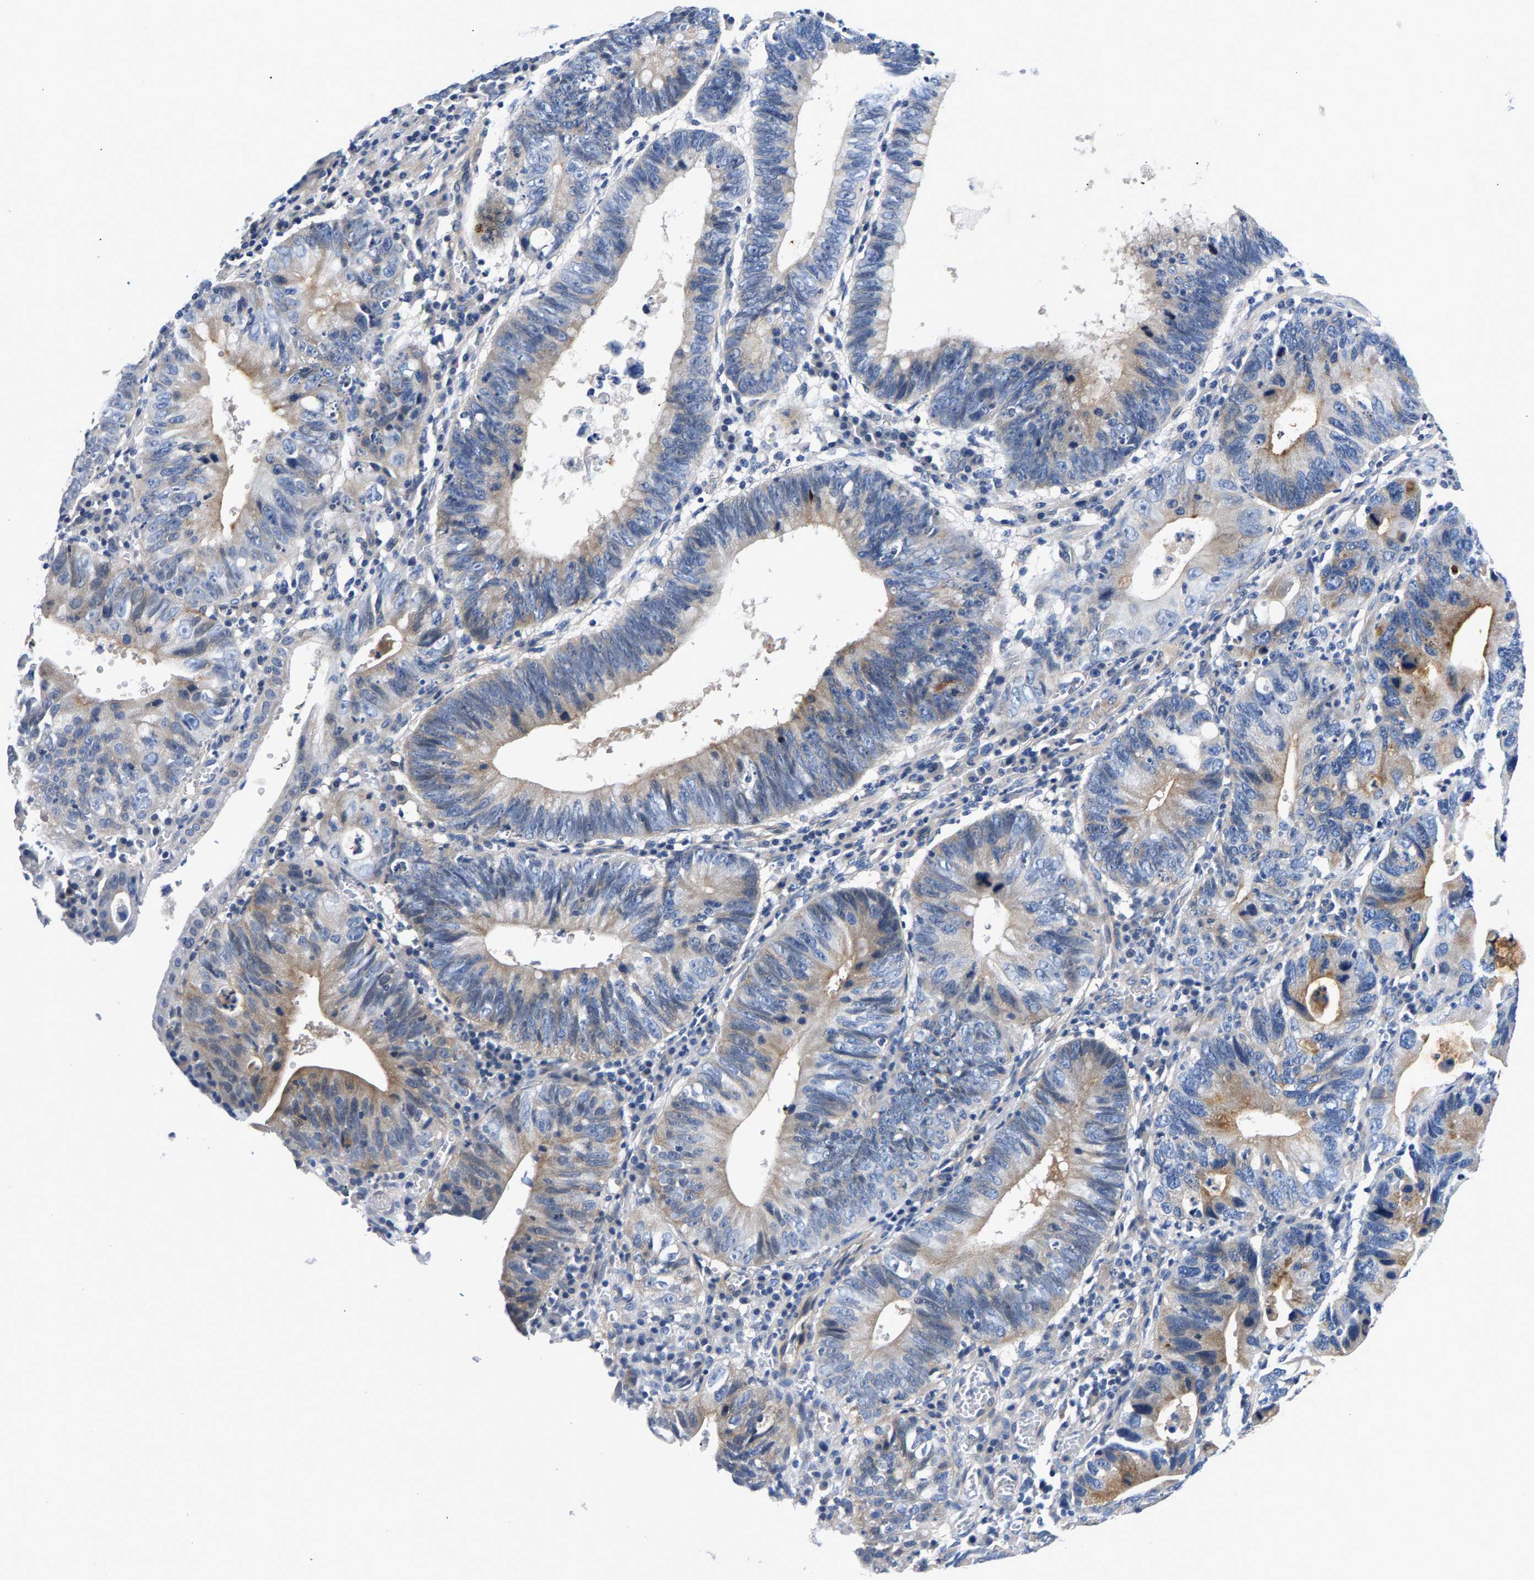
{"staining": {"intensity": "moderate", "quantity": "<25%", "location": "cytoplasmic/membranous"}, "tissue": "stomach cancer", "cell_type": "Tumor cells", "image_type": "cancer", "snomed": [{"axis": "morphology", "description": "Adenocarcinoma, NOS"}, {"axis": "topography", "description": "Stomach"}], "caption": "Tumor cells demonstrate moderate cytoplasmic/membranous expression in about <25% of cells in stomach adenocarcinoma.", "gene": "P2RY4", "patient": {"sex": "male", "age": 59}}